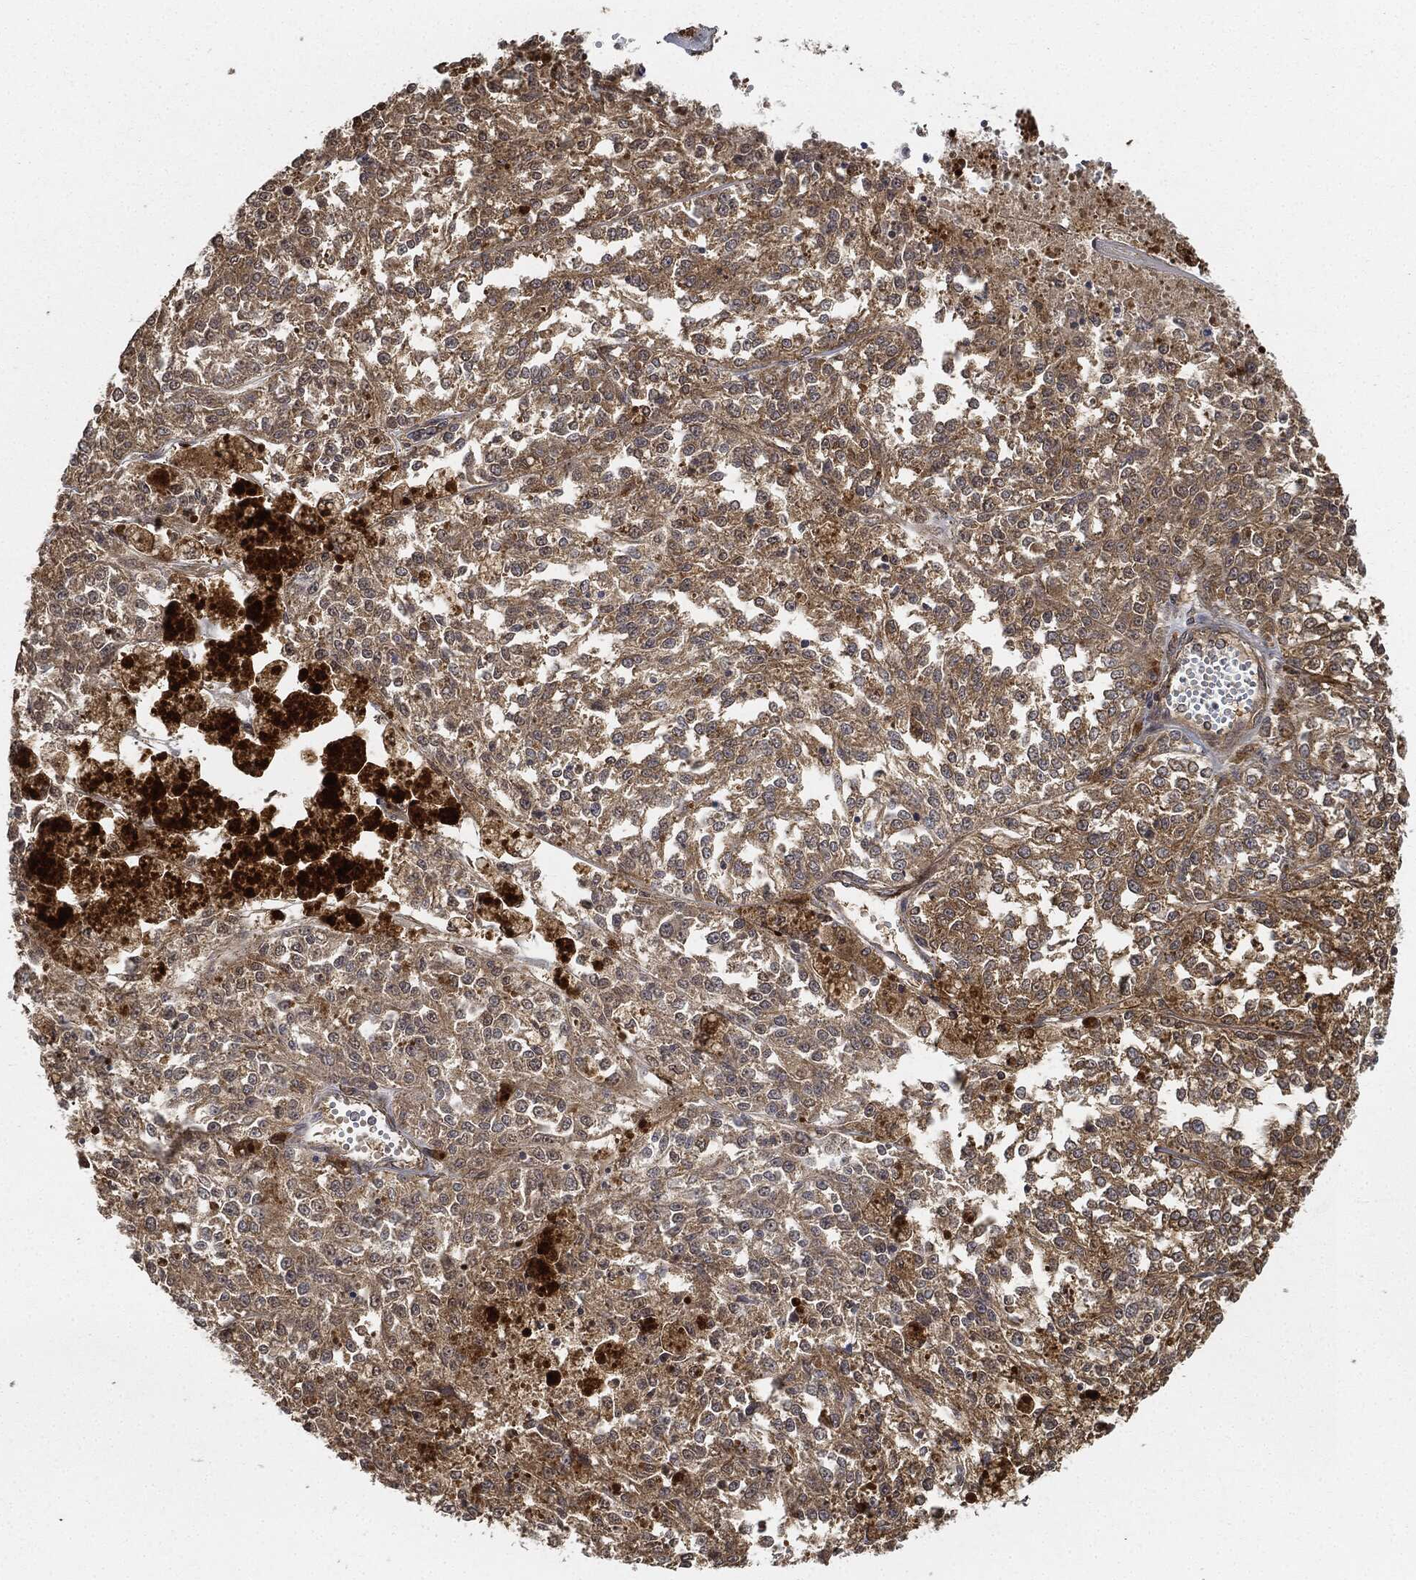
{"staining": {"intensity": "weak", "quantity": "25%-75%", "location": "cytoplasmic/membranous"}, "tissue": "melanoma", "cell_type": "Tumor cells", "image_type": "cancer", "snomed": [{"axis": "morphology", "description": "Malignant melanoma, Metastatic site"}, {"axis": "topography", "description": "Lymph node"}], "caption": "IHC of human malignant melanoma (metastatic site) exhibits low levels of weak cytoplasmic/membranous positivity in approximately 25%-75% of tumor cells.", "gene": "TPT1", "patient": {"sex": "female", "age": 64}}